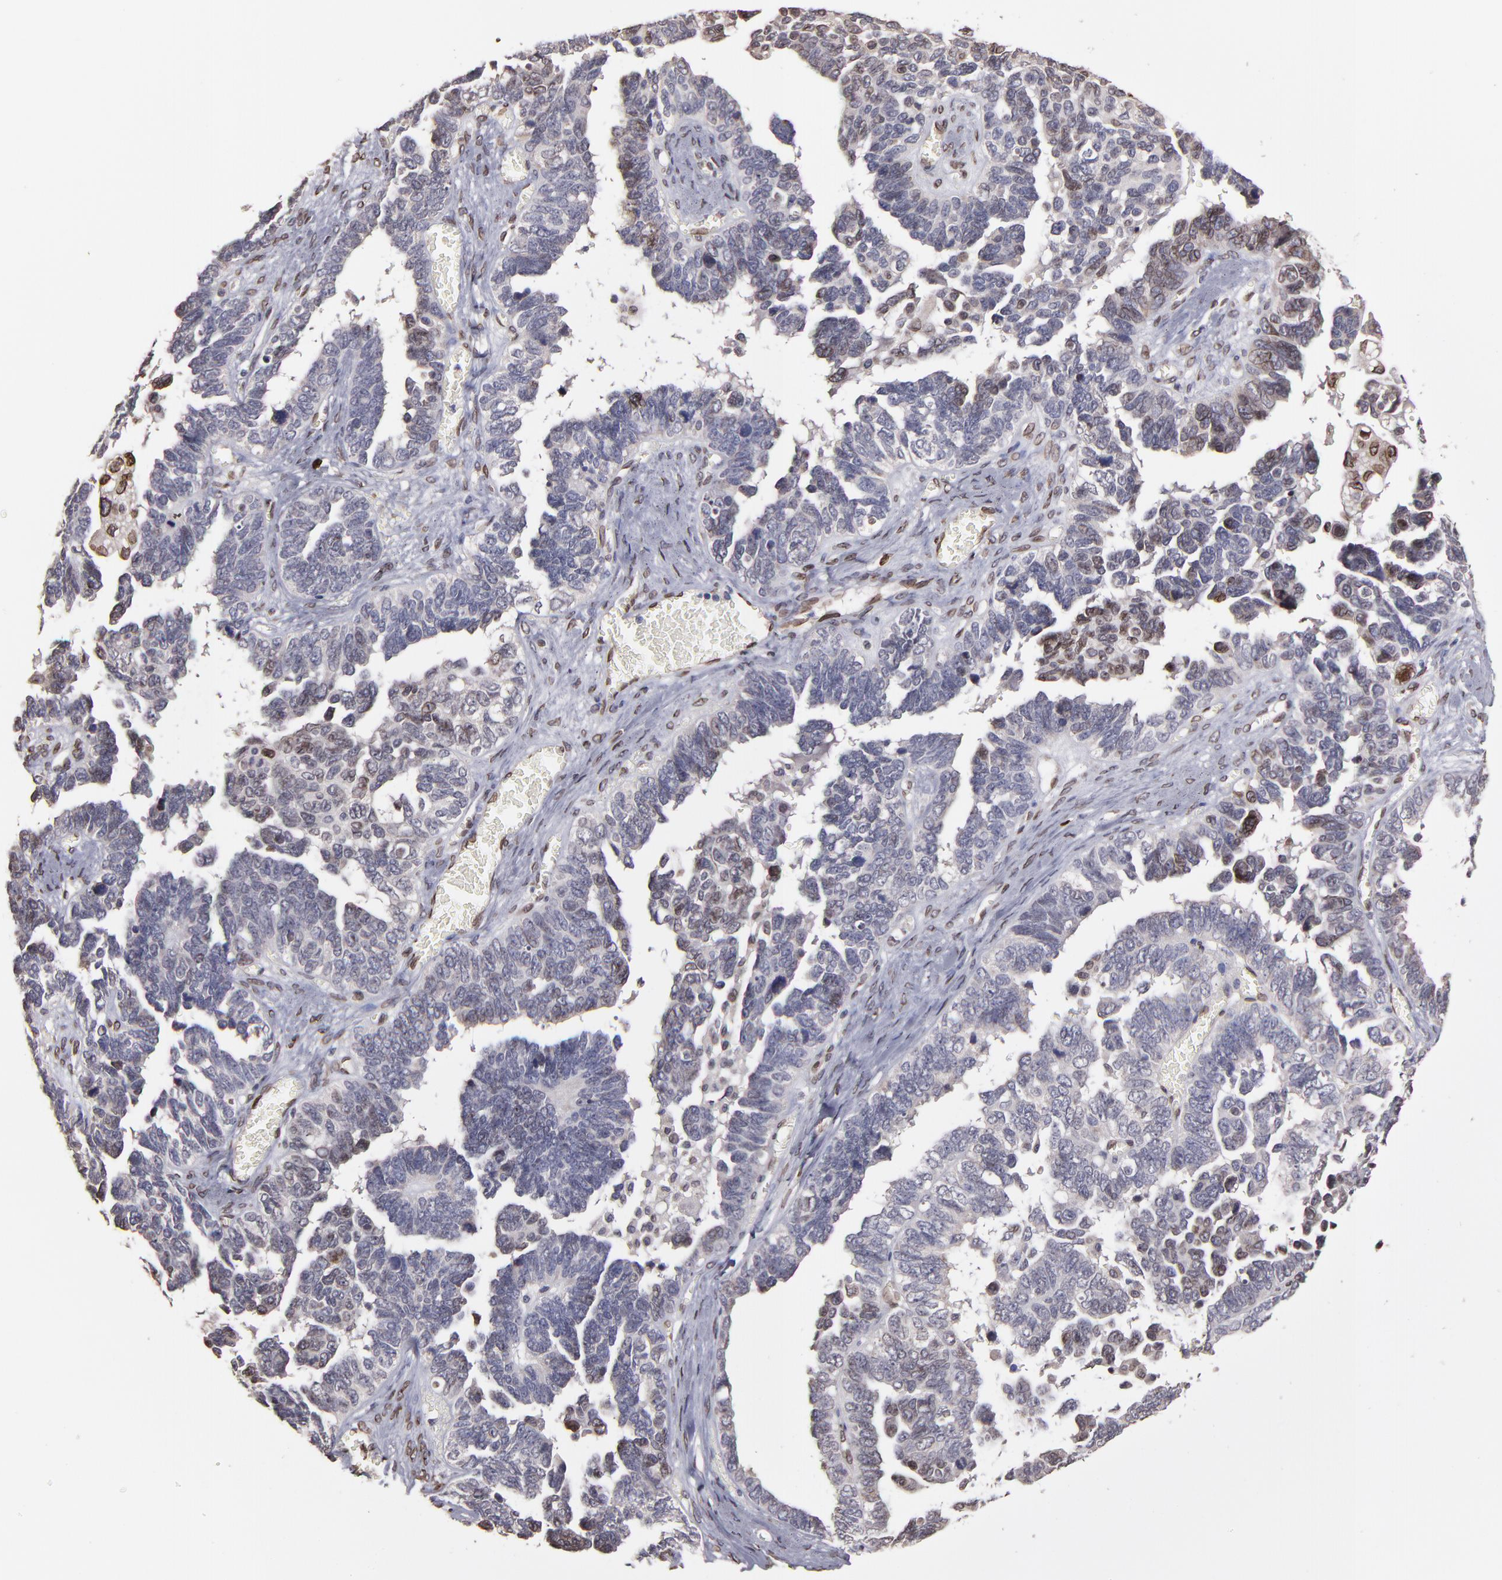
{"staining": {"intensity": "weak", "quantity": "<25%", "location": "cytoplasmic/membranous,nuclear"}, "tissue": "ovarian cancer", "cell_type": "Tumor cells", "image_type": "cancer", "snomed": [{"axis": "morphology", "description": "Cystadenocarcinoma, serous, NOS"}, {"axis": "topography", "description": "Ovary"}], "caption": "High magnification brightfield microscopy of serous cystadenocarcinoma (ovarian) stained with DAB (3,3'-diaminobenzidine) (brown) and counterstained with hematoxylin (blue): tumor cells show no significant expression.", "gene": "PUM3", "patient": {"sex": "female", "age": 69}}